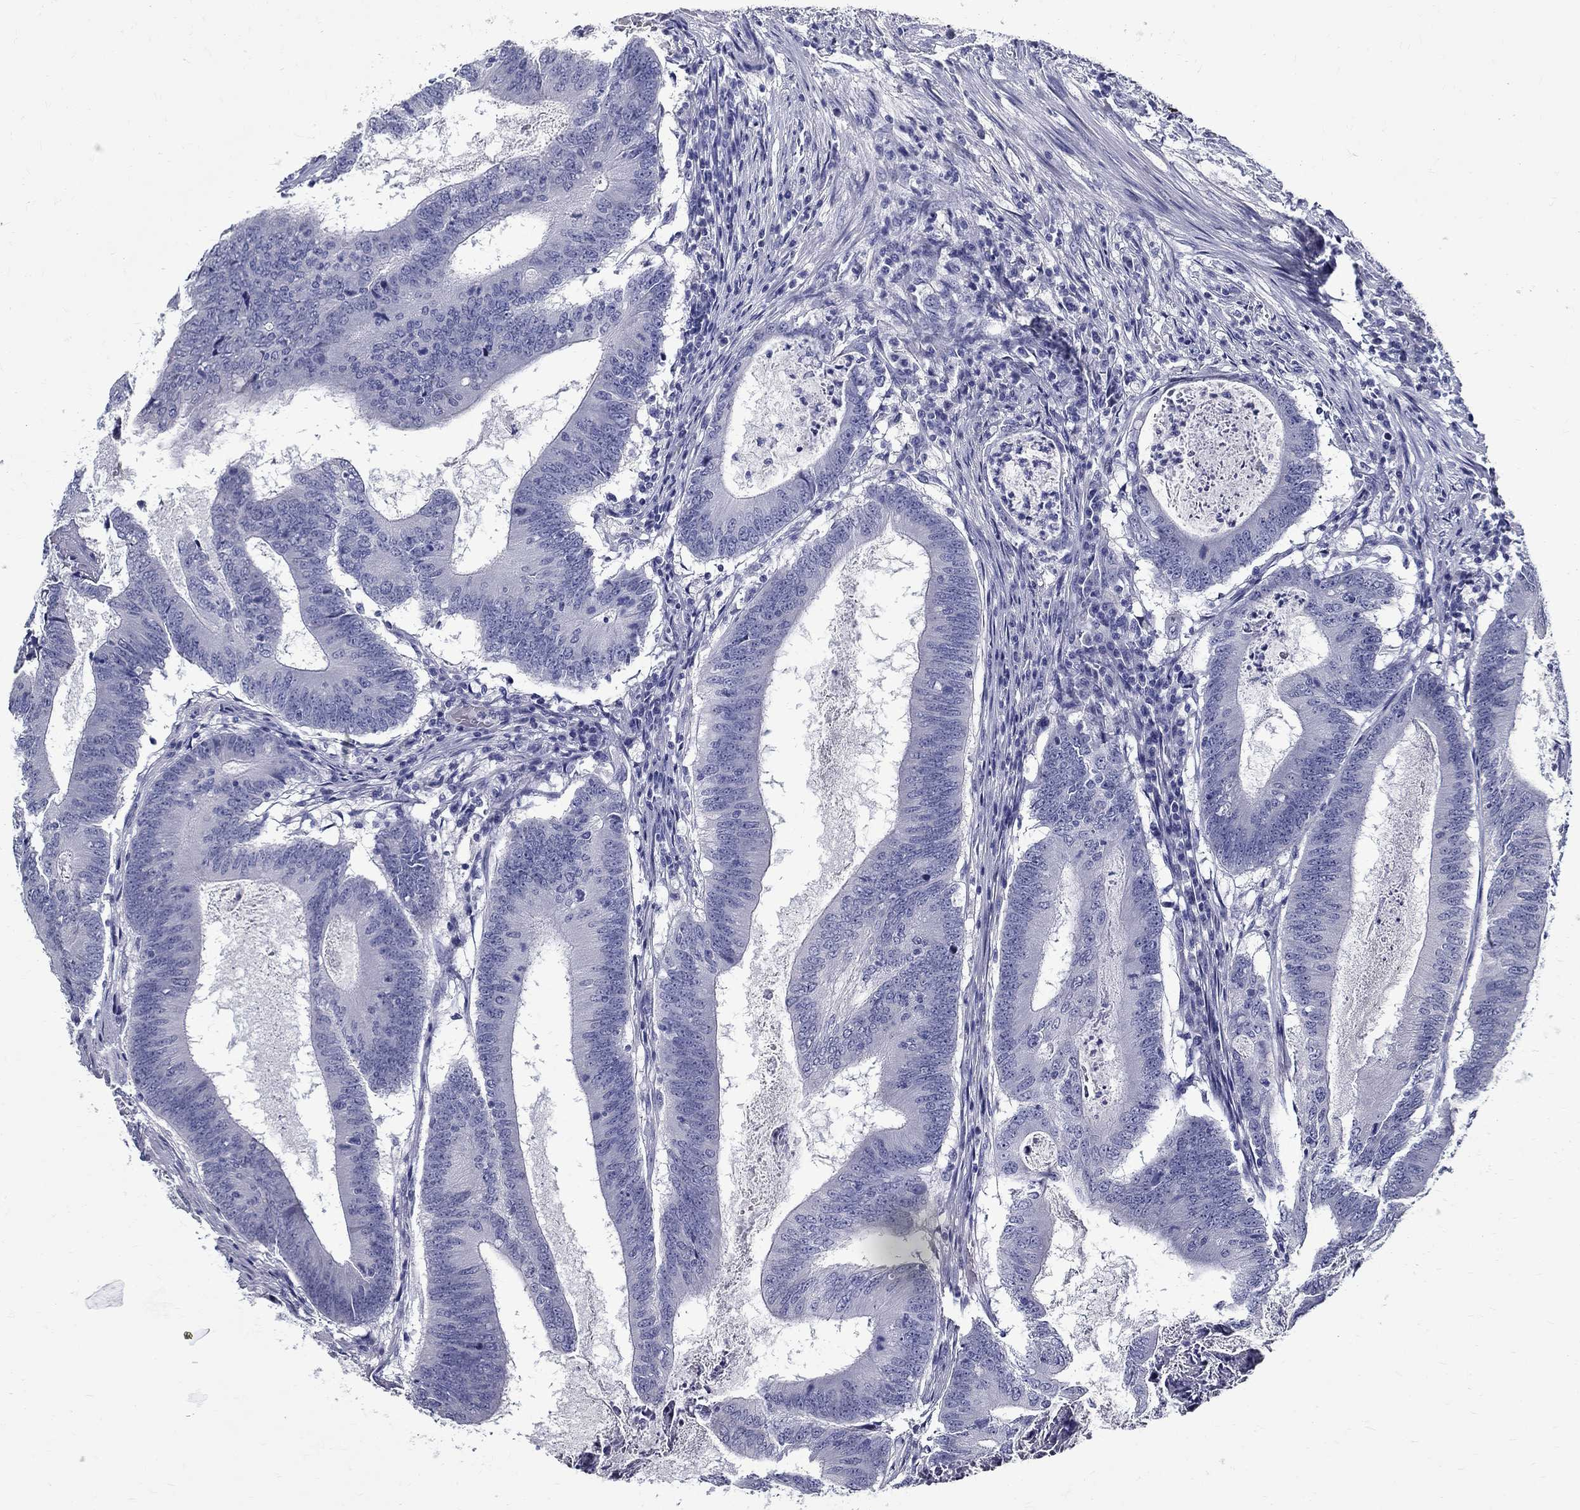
{"staining": {"intensity": "negative", "quantity": "none", "location": "none"}, "tissue": "colorectal cancer", "cell_type": "Tumor cells", "image_type": "cancer", "snomed": [{"axis": "morphology", "description": "Adenocarcinoma, NOS"}, {"axis": "topography", "description": "Colon"}], "caption": "This is an immunohistochemistry (IHC) image of colorectal adenocarcinoma. There is no staining in tumor cells.", "gene": "TGM4", "patient": {"sex": "female", "age": 70}}